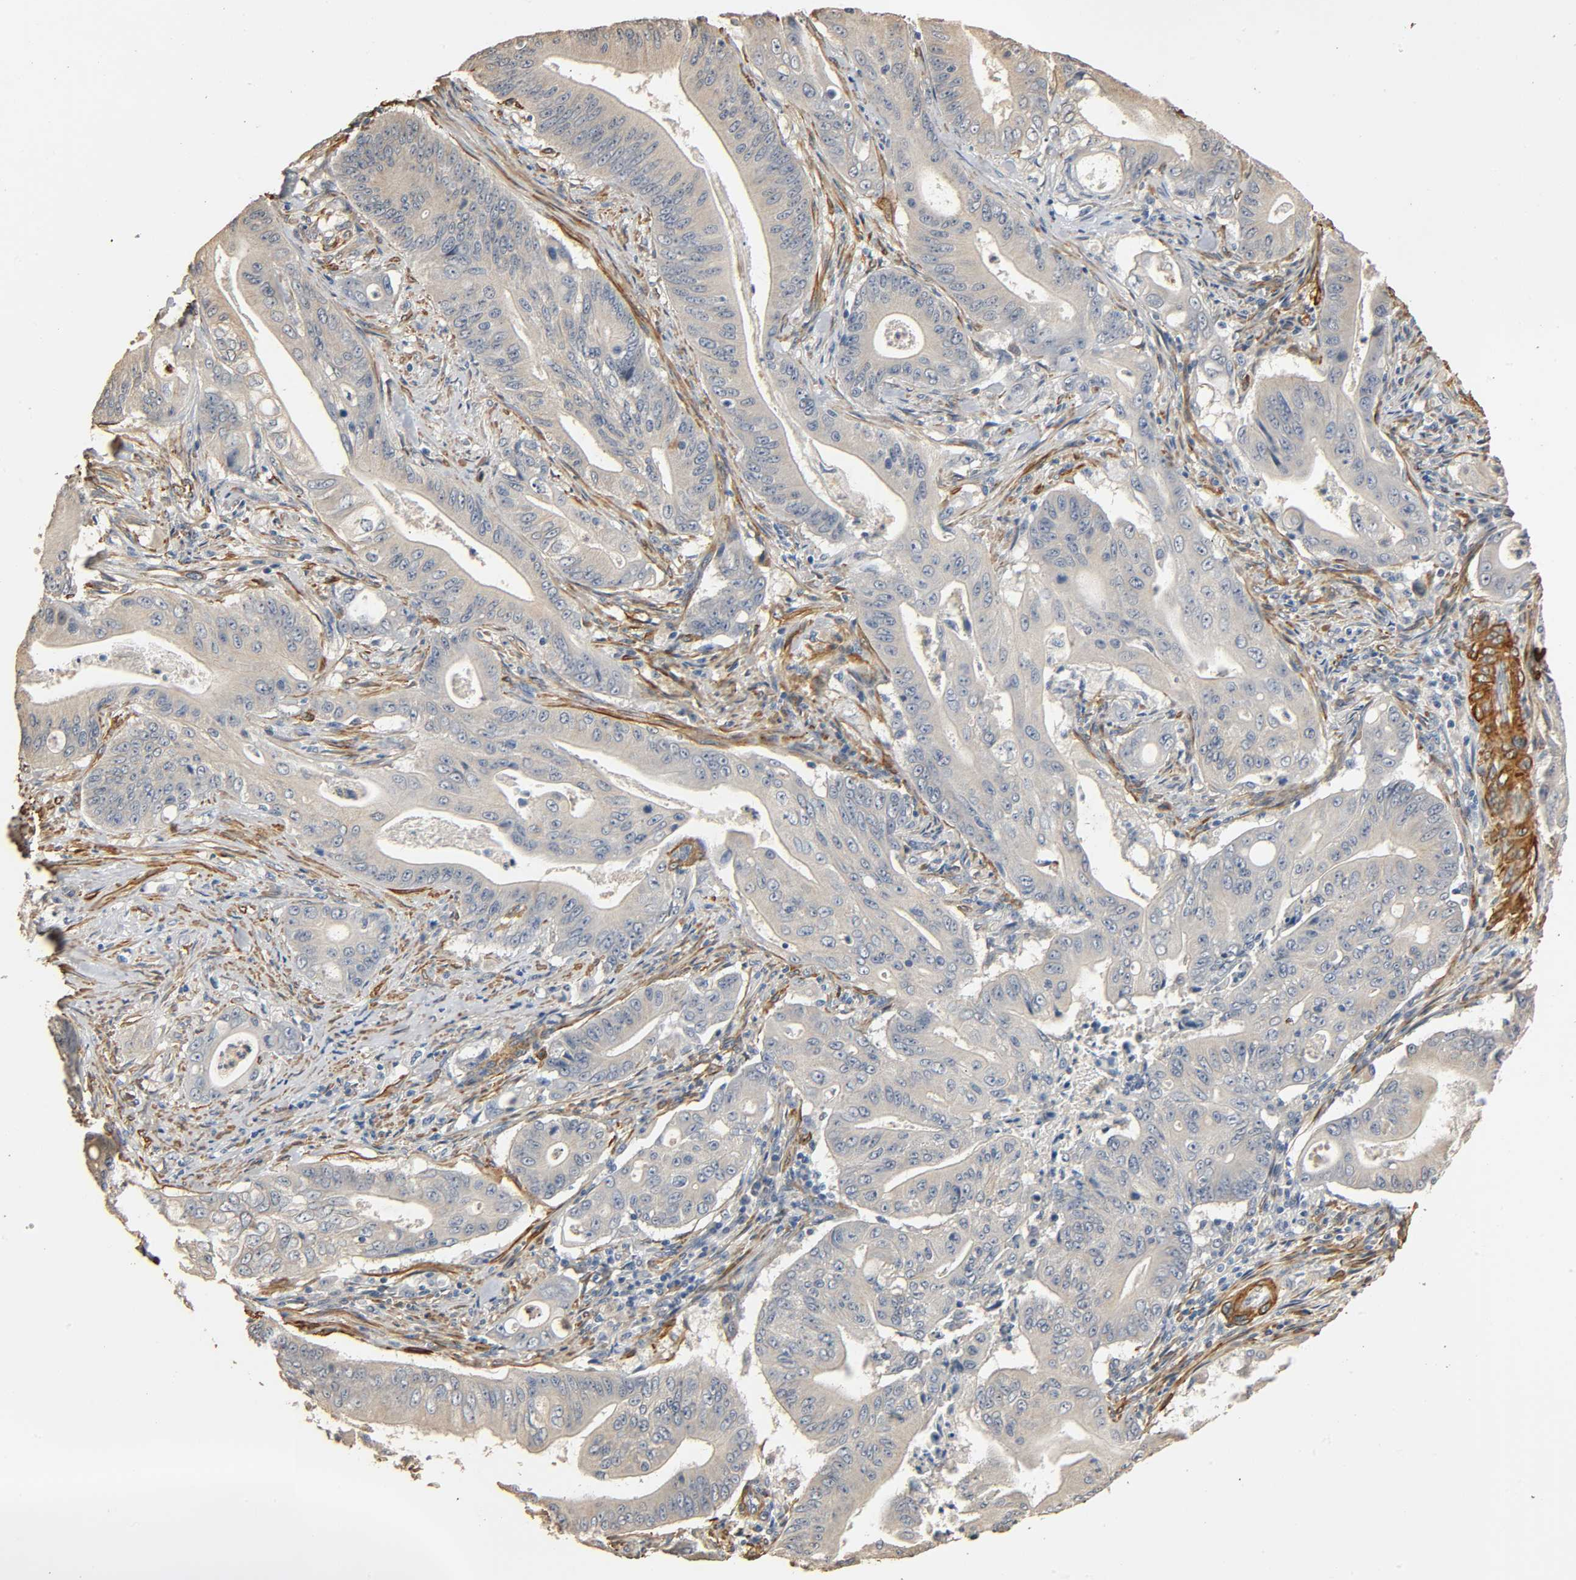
{"staining": {"intensity": "weak", "quantity": ">75%", "location": "cytoplasmic/membranous"}, "tissue": "pancreatic cancer", "cell_type": "Tumor cells", "image_type": "cancer", "snomed": [{"axis": "morphology", "description": "Normal tissue, NOS"}, {"axis": "topography", "description": "Lymph node"}], "caption": "This is an image of immunohistochemistry (IHC) staining of pancreatic cancer, which shows weak positivity in the cytoplasmic/membranous of tumor cells.", "gene": "GSTA3", "patient": {"sex": "male", "age": 62}}